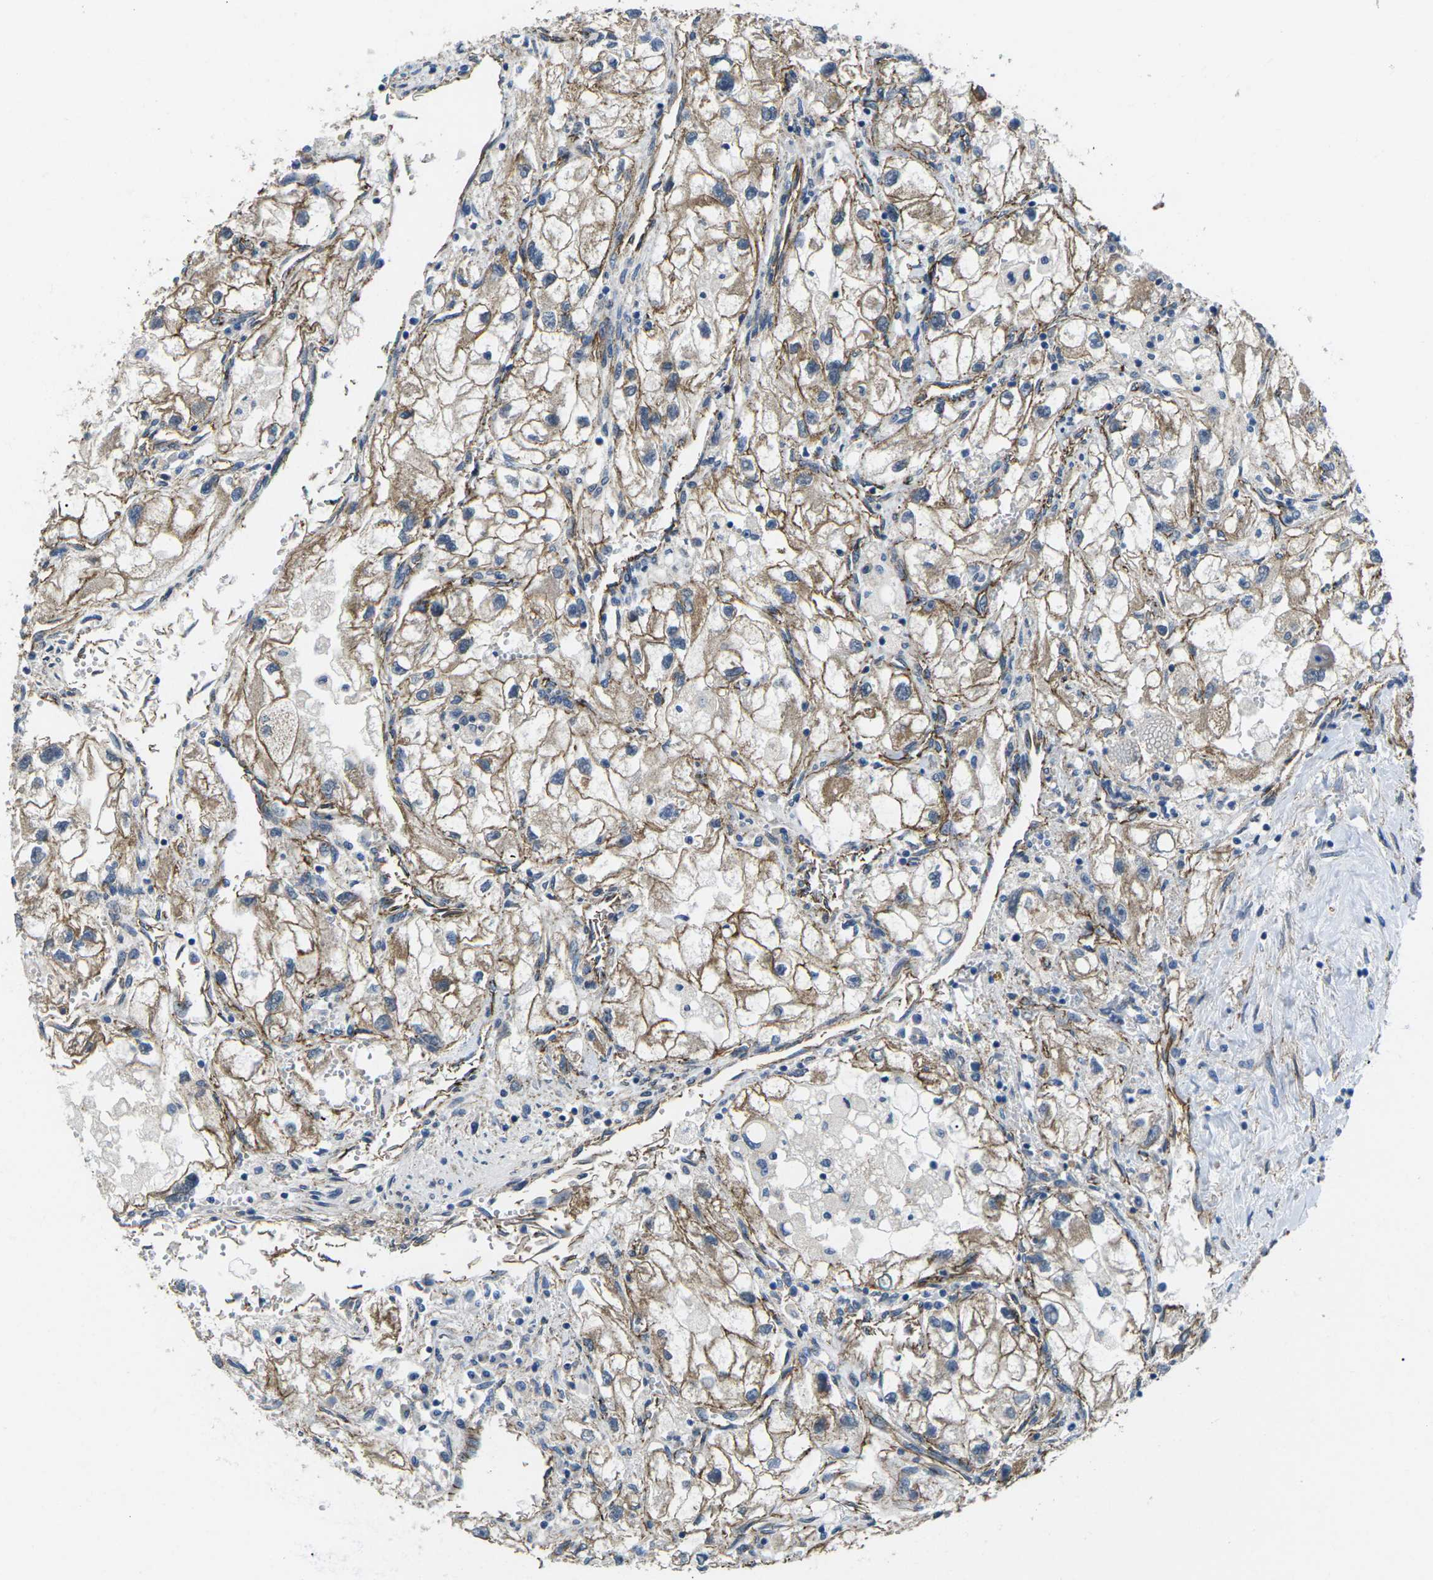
{"staining": {"intensity": "moderate", "quantity": ">75%", "location": "cytoplasmic/membranous"}, "tissue": "renal cancer", "cell_type": "Tumor cells", "image_type": "cancer", "snomed": [{"axis": "morphology", "description": "Adenocarcinoma, NOS"}, {"axis": "topography", "description": "Kidney"}], "caption": "This photomicrograph reveals IHC staining of renal adenocarcinoma, with medium moderate cytoplasmic/membranous positivity in approximately >75% of tumor cells.", "gene": "CTNND1", "patient": {"sex": "female", "age": 70}}